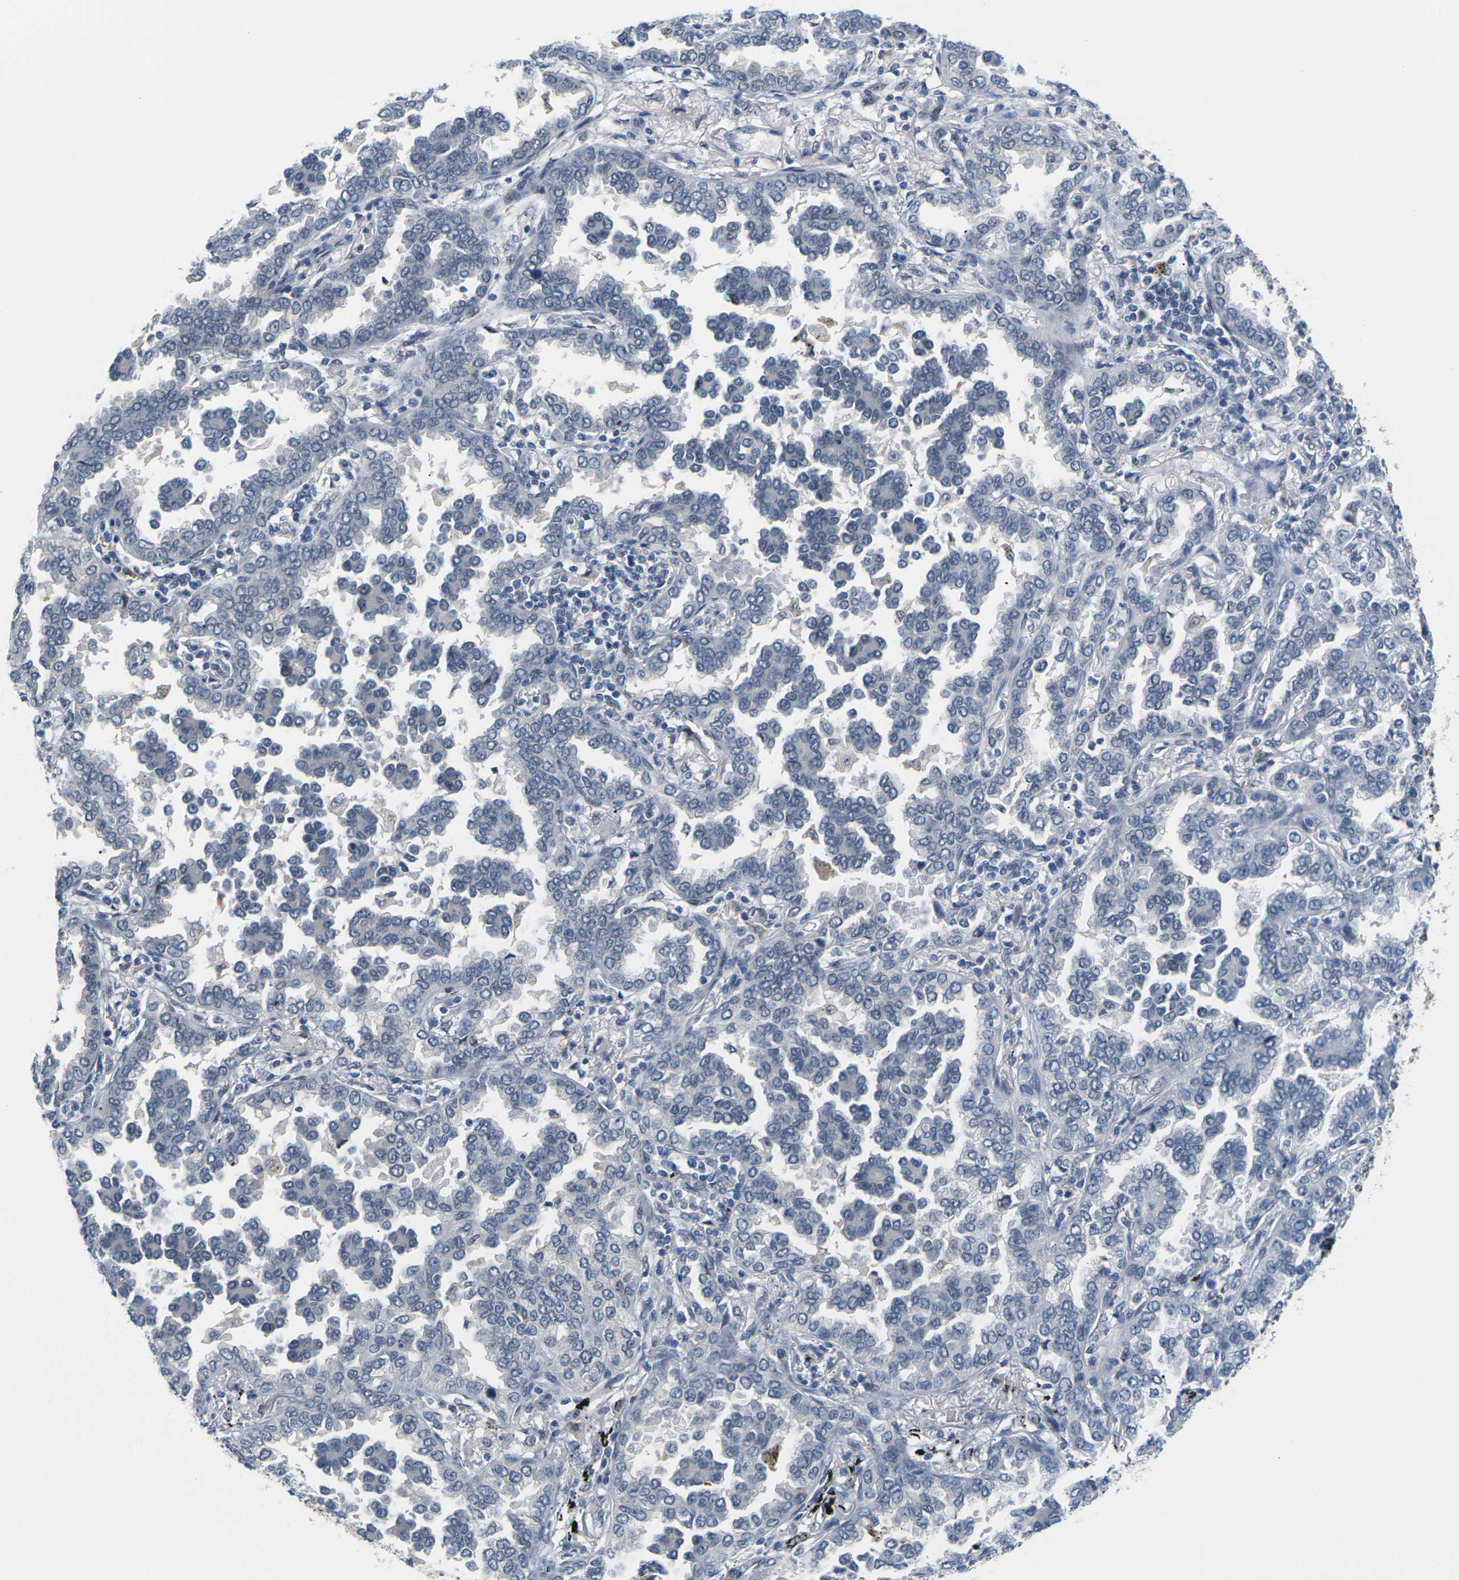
{"staining": {"intensity": "negative", "quantity": "none", "location": "none"}, "tissue": "lung cancer", "cell_type": "Tumor cells", "image_type": "cancer", "snomed": [{"axis": "morphology", "description": "Normal tissue, NOS"}, {"axis": "morphology", "description": "Adenocarcinoma, NOS"}, {"axis": "topography", "description": "Lung"}], "caption": "Immunohistochemistry (IHC) image of neoplastic tissue: human lung cancer (adenocarcinoma) stained with DAB (3,3'-diaminobenzidine) shows no significant protein expression in tumor cells.", "gene": "PKP2", "patient": {"sex": "male", "age": 59}}